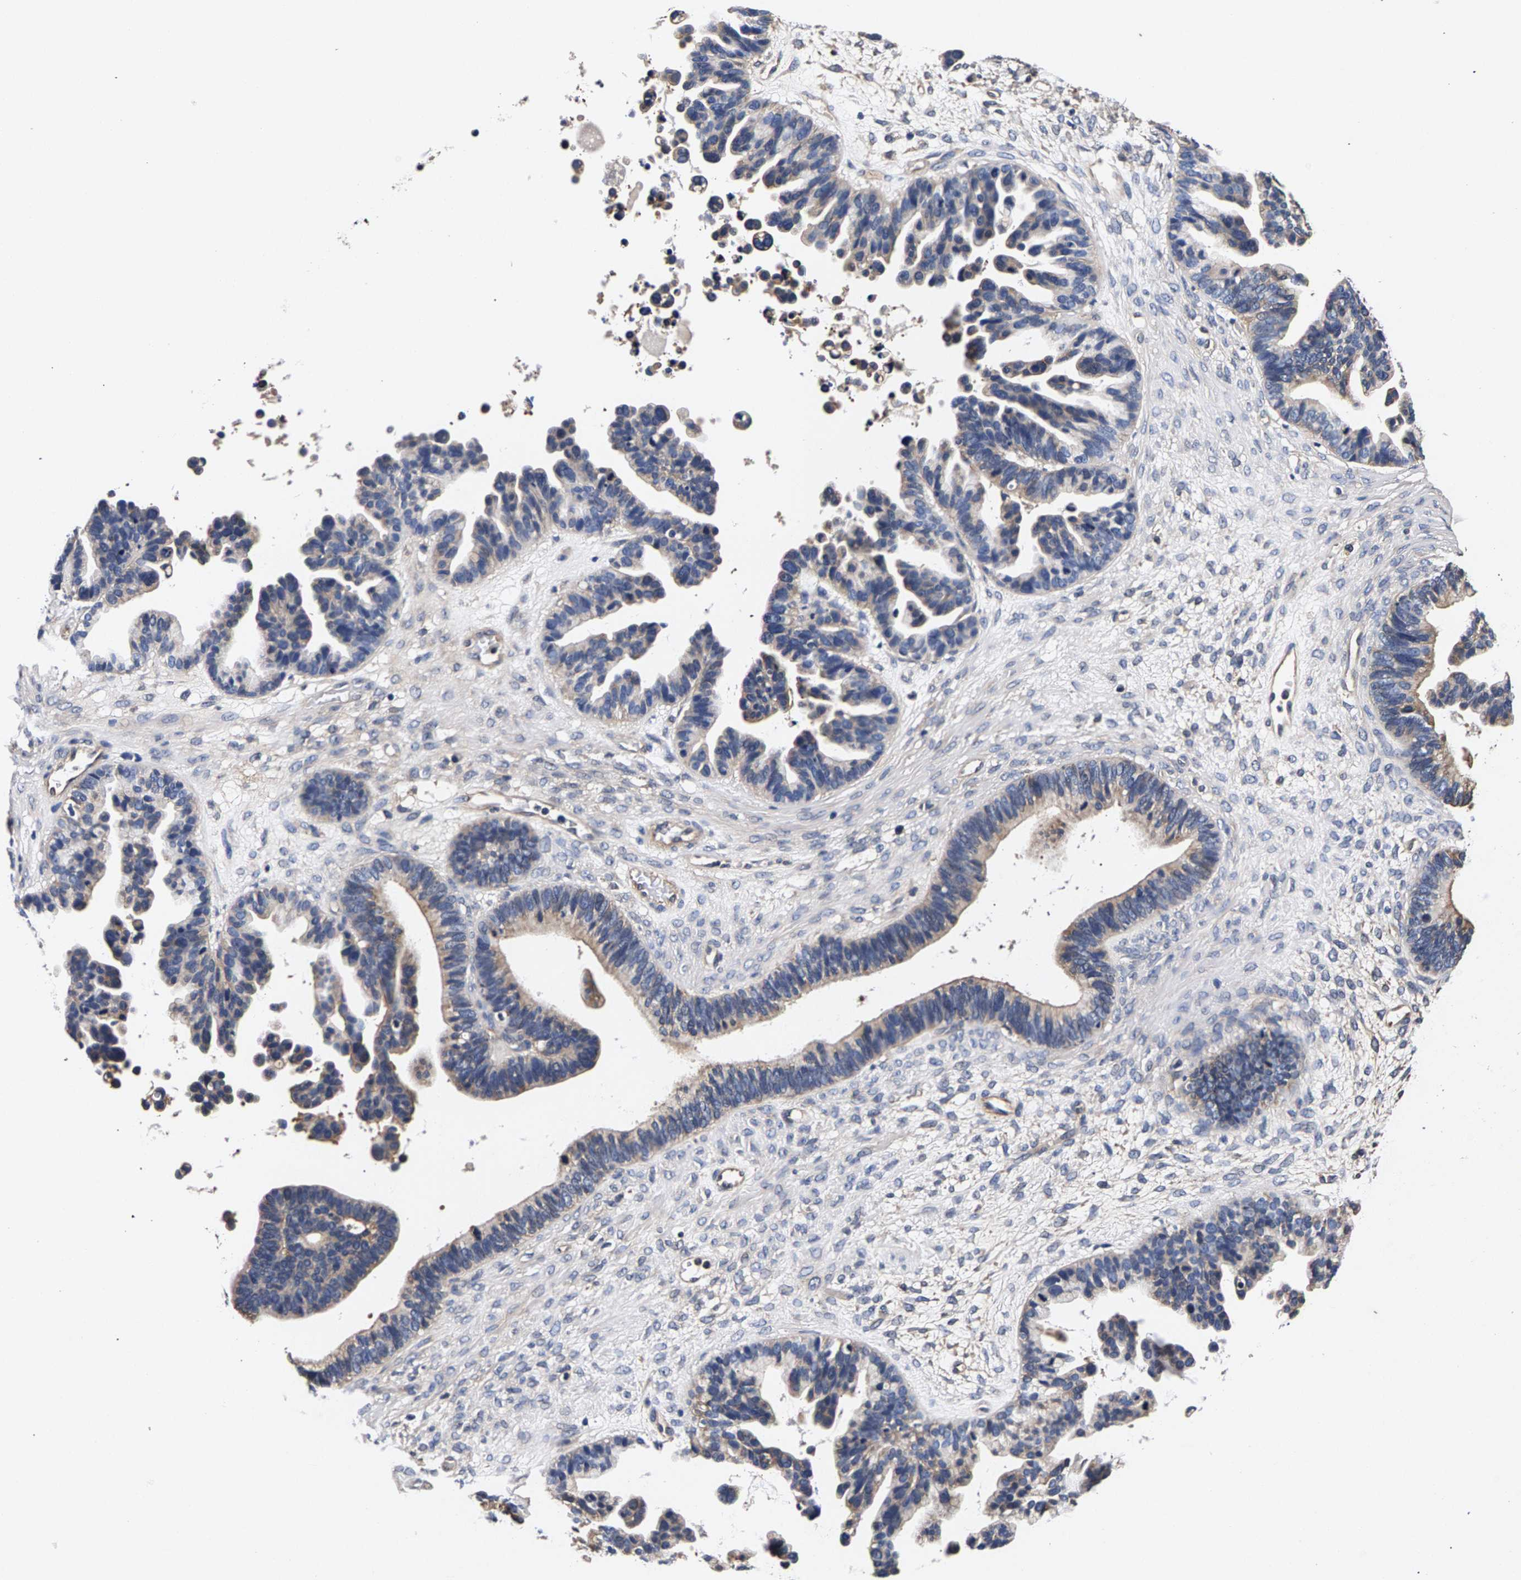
{"staining": {"intensity": "weak", "quantity": "25%-75%", "location": "cytoplasmic/membranous"}, "tissue": "ovarian cancer", "cell_type": "Tumor cells", "image_type": "cancer", "snomed": [{"axis": "morphology", "description": "Cystadenocarcinoma, serous, NOS"}, {"axis": "topography", "description": "Ovary"}], "caption": "Ovarian cancer was stained to show a protein in brown. There is low levels of weak cytoplasmic/membranous expression in approximately 25%-75% of tumor cells.", "gene": "MARCHF7", "patient": {"sex": "female", "age": 56}}